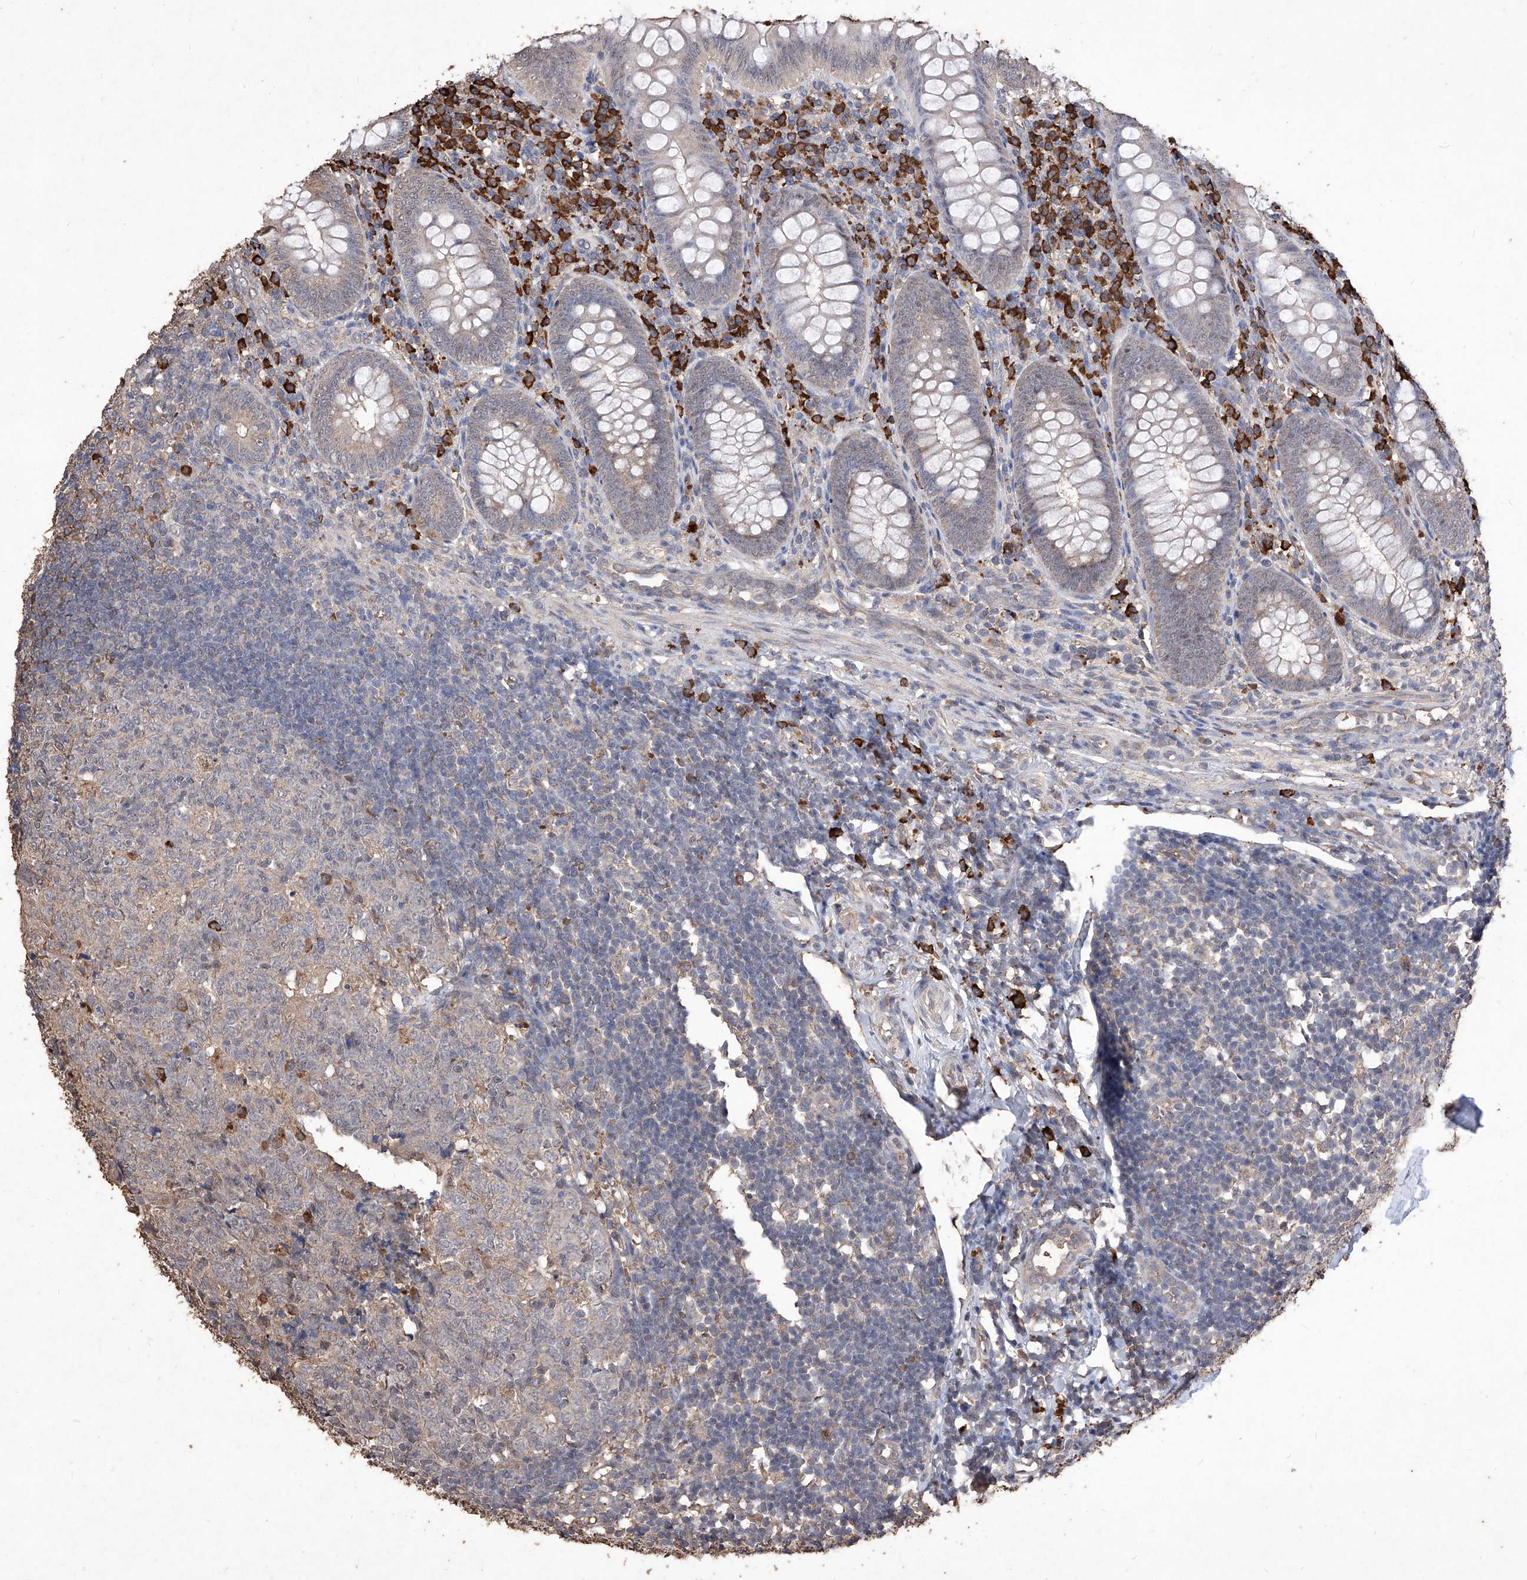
{"staining": {"intensity": "weak", "quantity": "25%-75%", "location": "cytoplasmic/membranous"}, "tissue": "appendix", "cell_type": "Glandular cells", "image_type": "normal", "snomed": [{"axis": "morphology", "description": "Normal tissue, NOS"}, {"axis": "topography", "description": "Appendix"}], "caption": "A brown stain labels weak cytoplasmic/membranous positivity of a protein in glandular cells of unremarkable human appendix. The staining was performed using DAB to visualize the protein expression in brown, while the nuclei were stained in blue with hematoxylin (Magnification: 20x).", "gene": "EML1", "patient": {"sex": "male", "age": 14}}